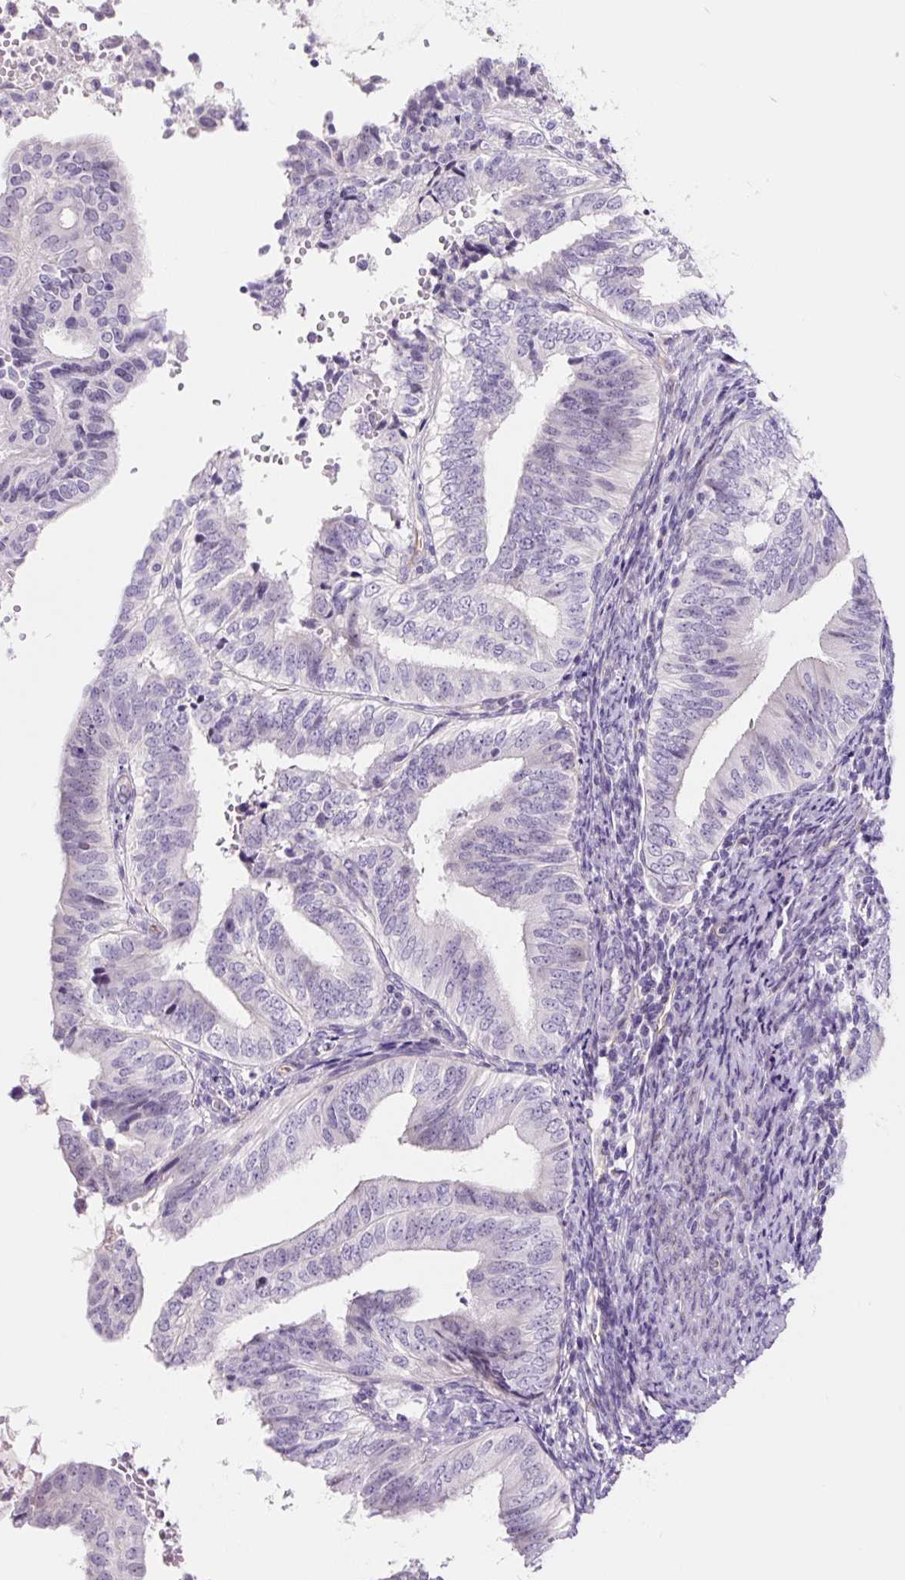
{"staining": {"intensity": "negative", "quantity": "none", "location": "none"}, "tissue": "endometrial cancer", "cell_type": "Tumor cells", "image_type": "cancer", "snomed": [{"axis": "morphology", "description": "Adenocarcinoma, NOS"}, {"axis": "topography", "description": "Endometrium"}], "caption": "High power microscopy micrograph of an IHC photomicrograph of endometrial cancer, revealing no significant expression in tumor cells.", "gene": "CCL25", "patient": {"sex": "female", "age": 58}}